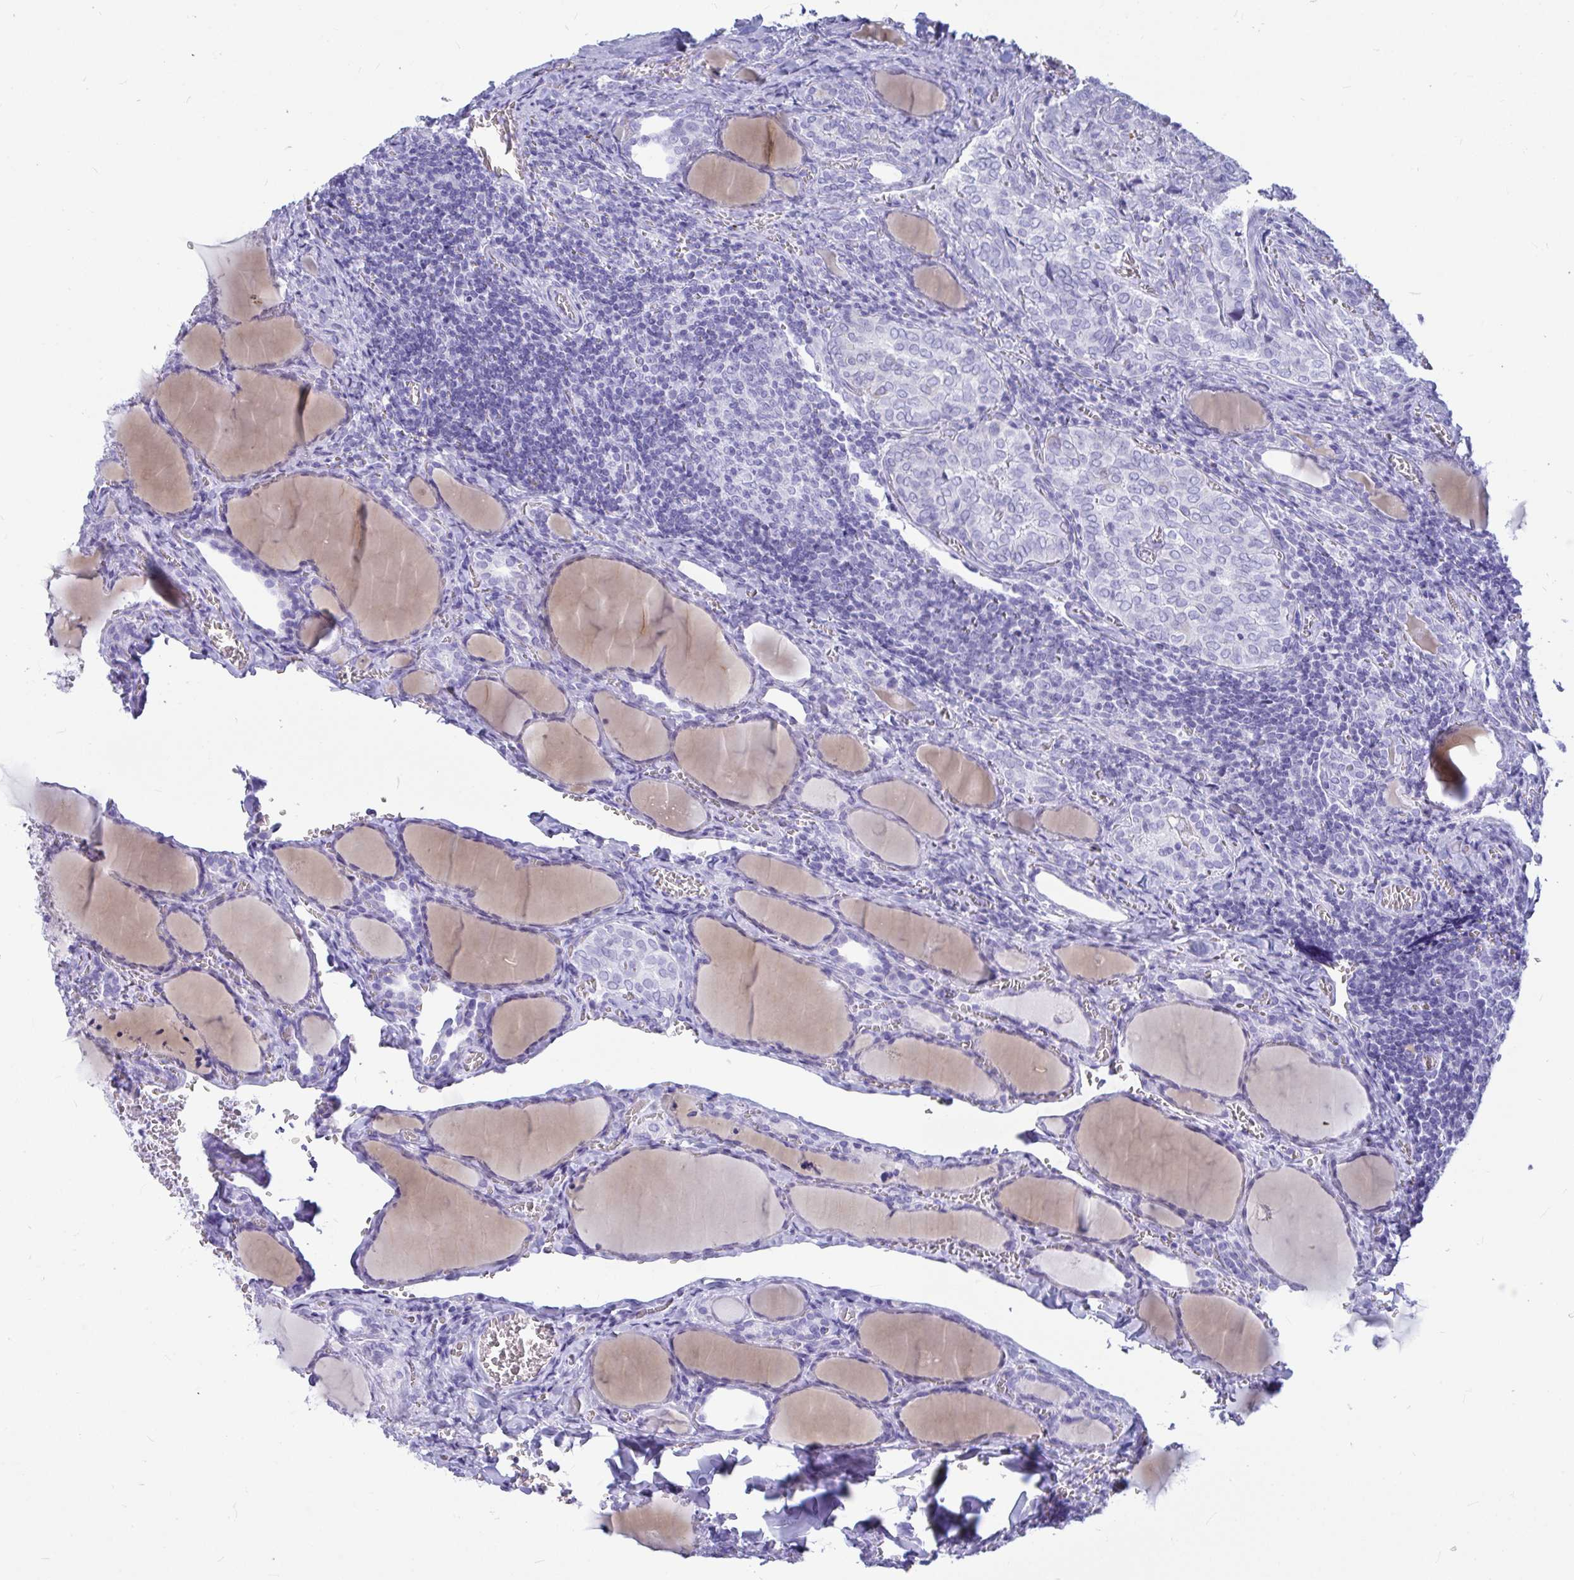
{"staining": {"intensity": "negative", "quantity": "none", "location": "none"}, "tissue": "thyroid cancer", "cell_type": "Tumor cells", "image_type": "cancer", "snomed": [{"axis": "morphology", "description": "Papillary adenocarcinoma, NOS"}, {"axis": "topography", "description": "Thyroid gland"}], "caption": "Immunohistochemical staining of papillary adenocarcinoma (thyroid) reveals no significant staining in tumor cells.", "gene": "OR5J2", "patient": {"sex": "female", "age": 30}}